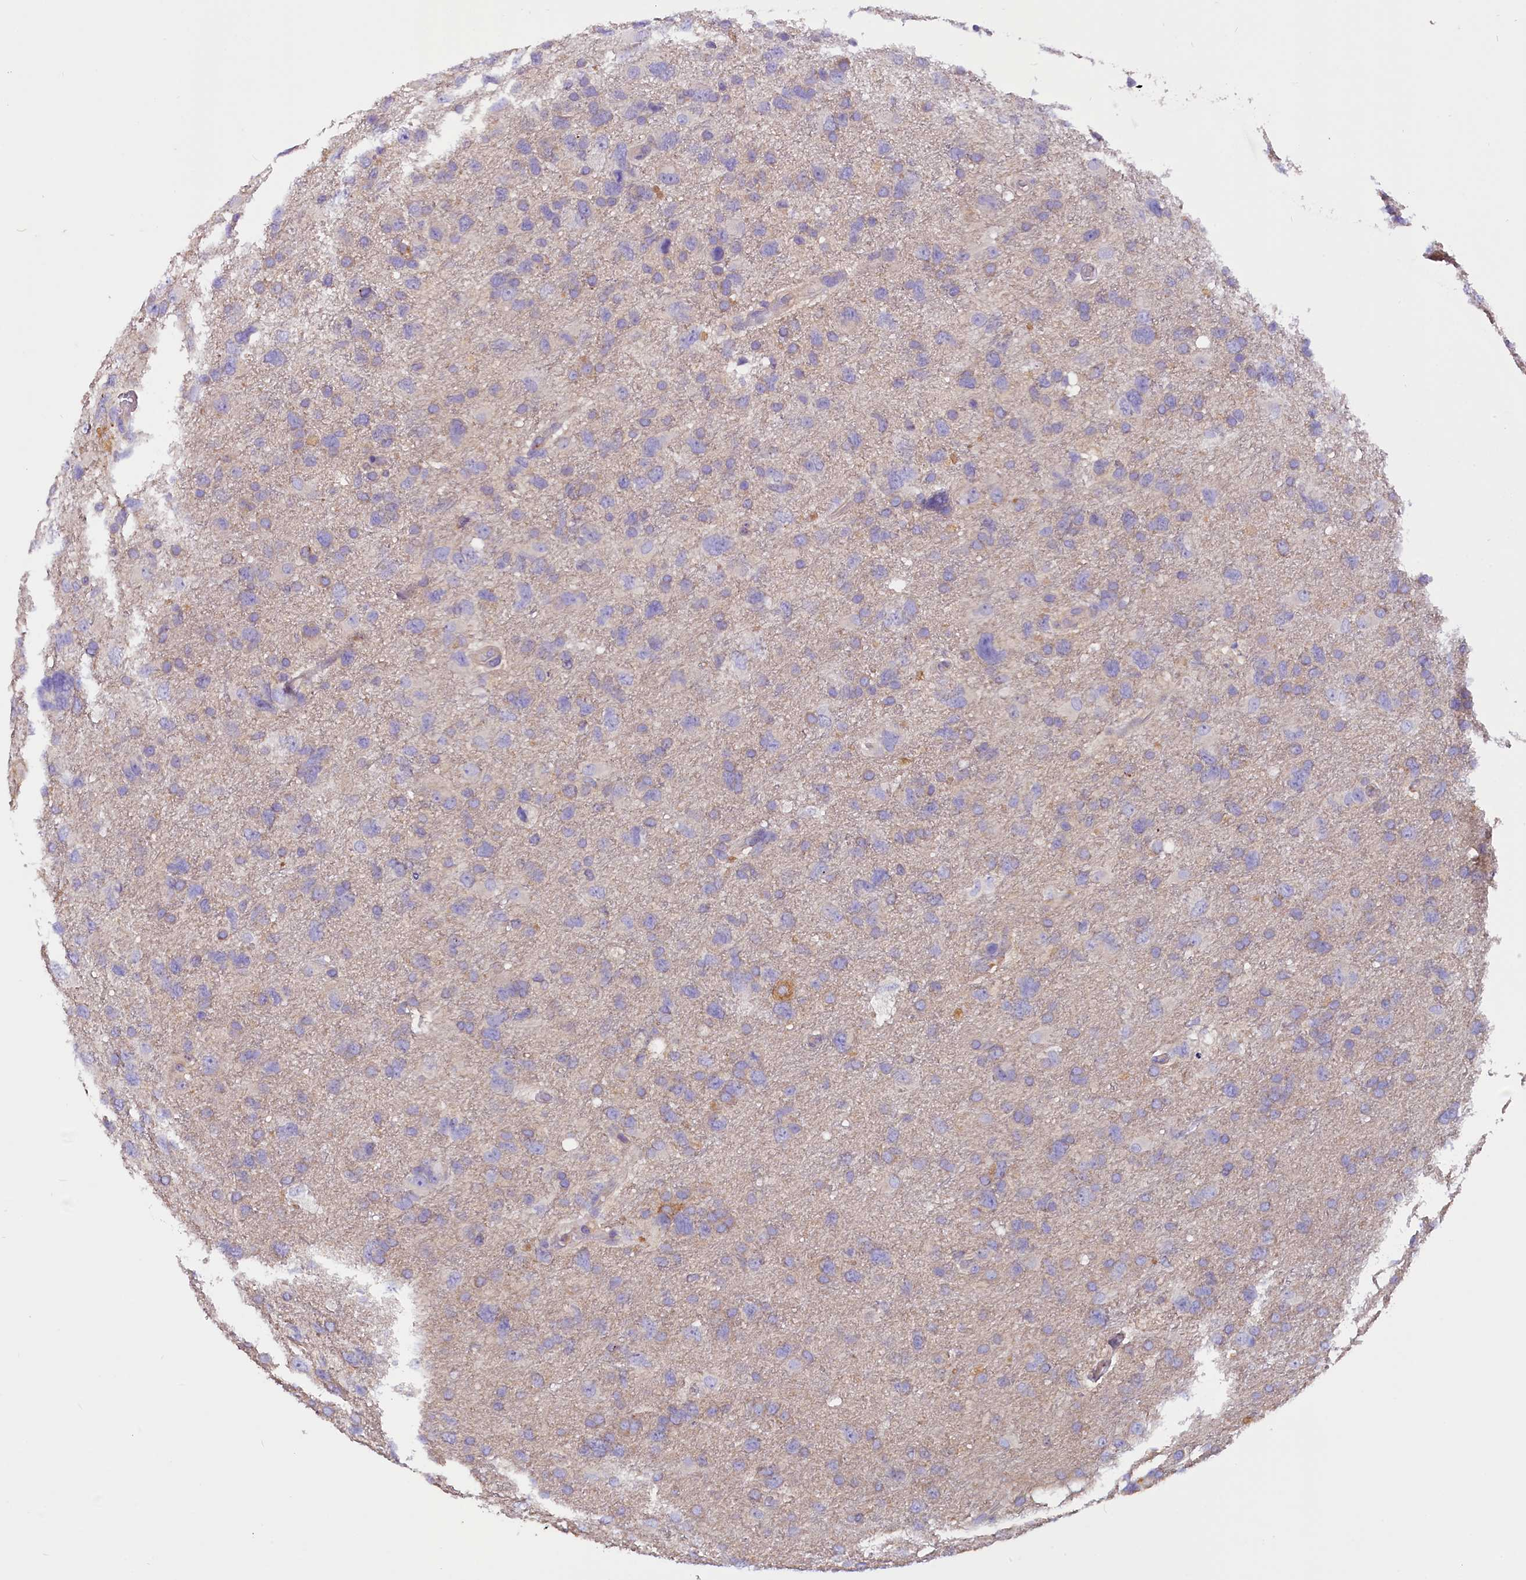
{"staining": {"intensity": "negative", "quantity": "none", "location": "none"}, "tissue": "glioma", "cell_type": "Tumor cells", "image_type": "cancer", "snomed": [{"axis": "morphology", "description": "Glioma, malignant, High grade"}, {"axis": "topography", "description": "Brain"}], "caption": "There is no significant positivity in tumor cells of malignant glioma (high-grade).", "gene": "AP3B2", "patient": {"sex": "male", "age": 61}}